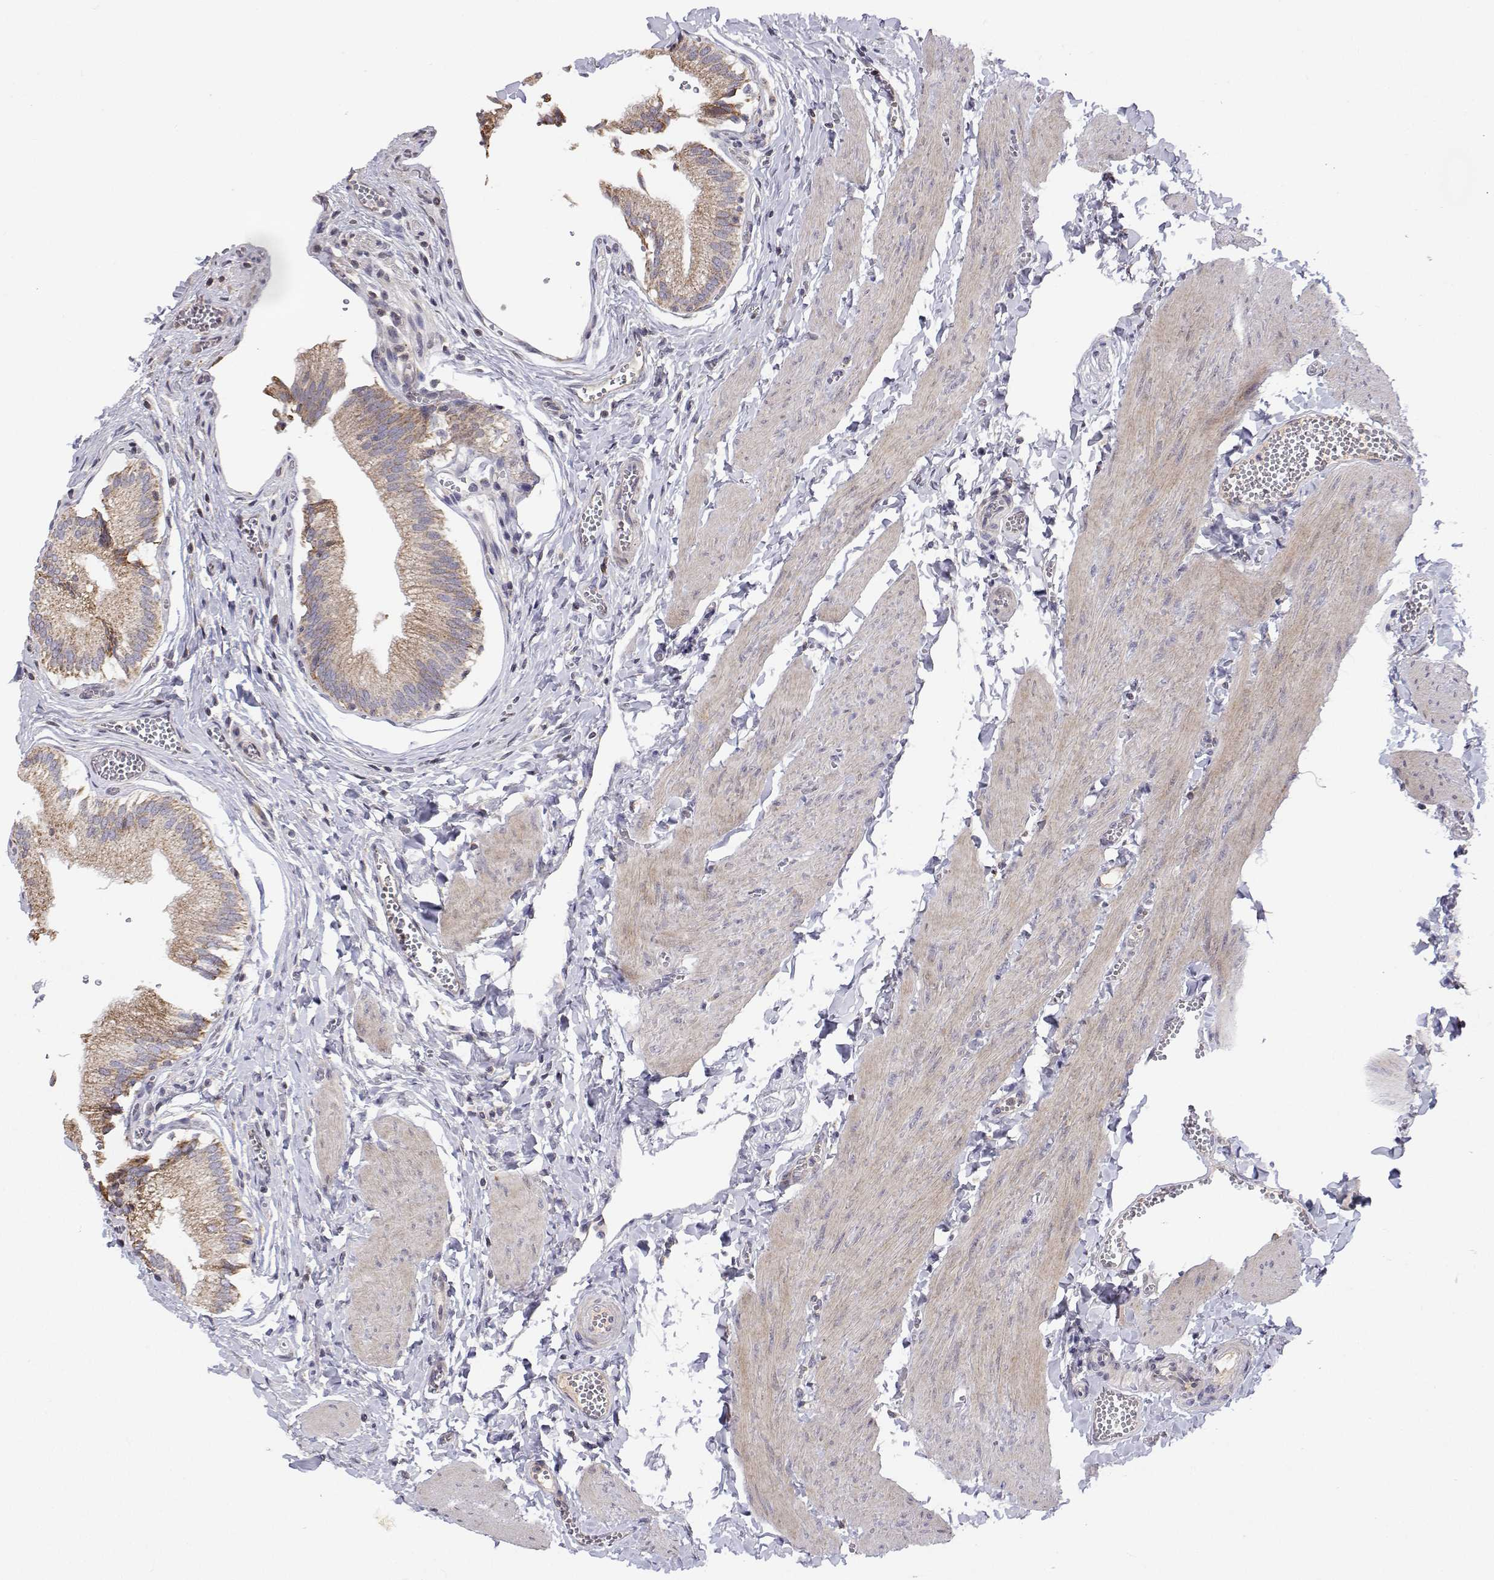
{"staining": {"intensity": "moderate", "quantity": ">75%", "location": "cytoplasmic/membranous"}, "tissue": "gallbladder", "cell_type": "Glandular cells", "image_type": "normal", "snomed": [{"axis": "morphology", "description": "Normal tissue, NOS"}, {"axis": "topography", "description": "Gallbladder"}, {"axis": "topography", "description": "Peripheral nerve tissue"}], "caption": "Human gallbladder stained for a protein (brown) displays moderate cytoplasmic/membranous positive positivity in about >75% of glandular cells.", "gene": "MRPL3", "patient": {"sex": "male", "age": 17}}